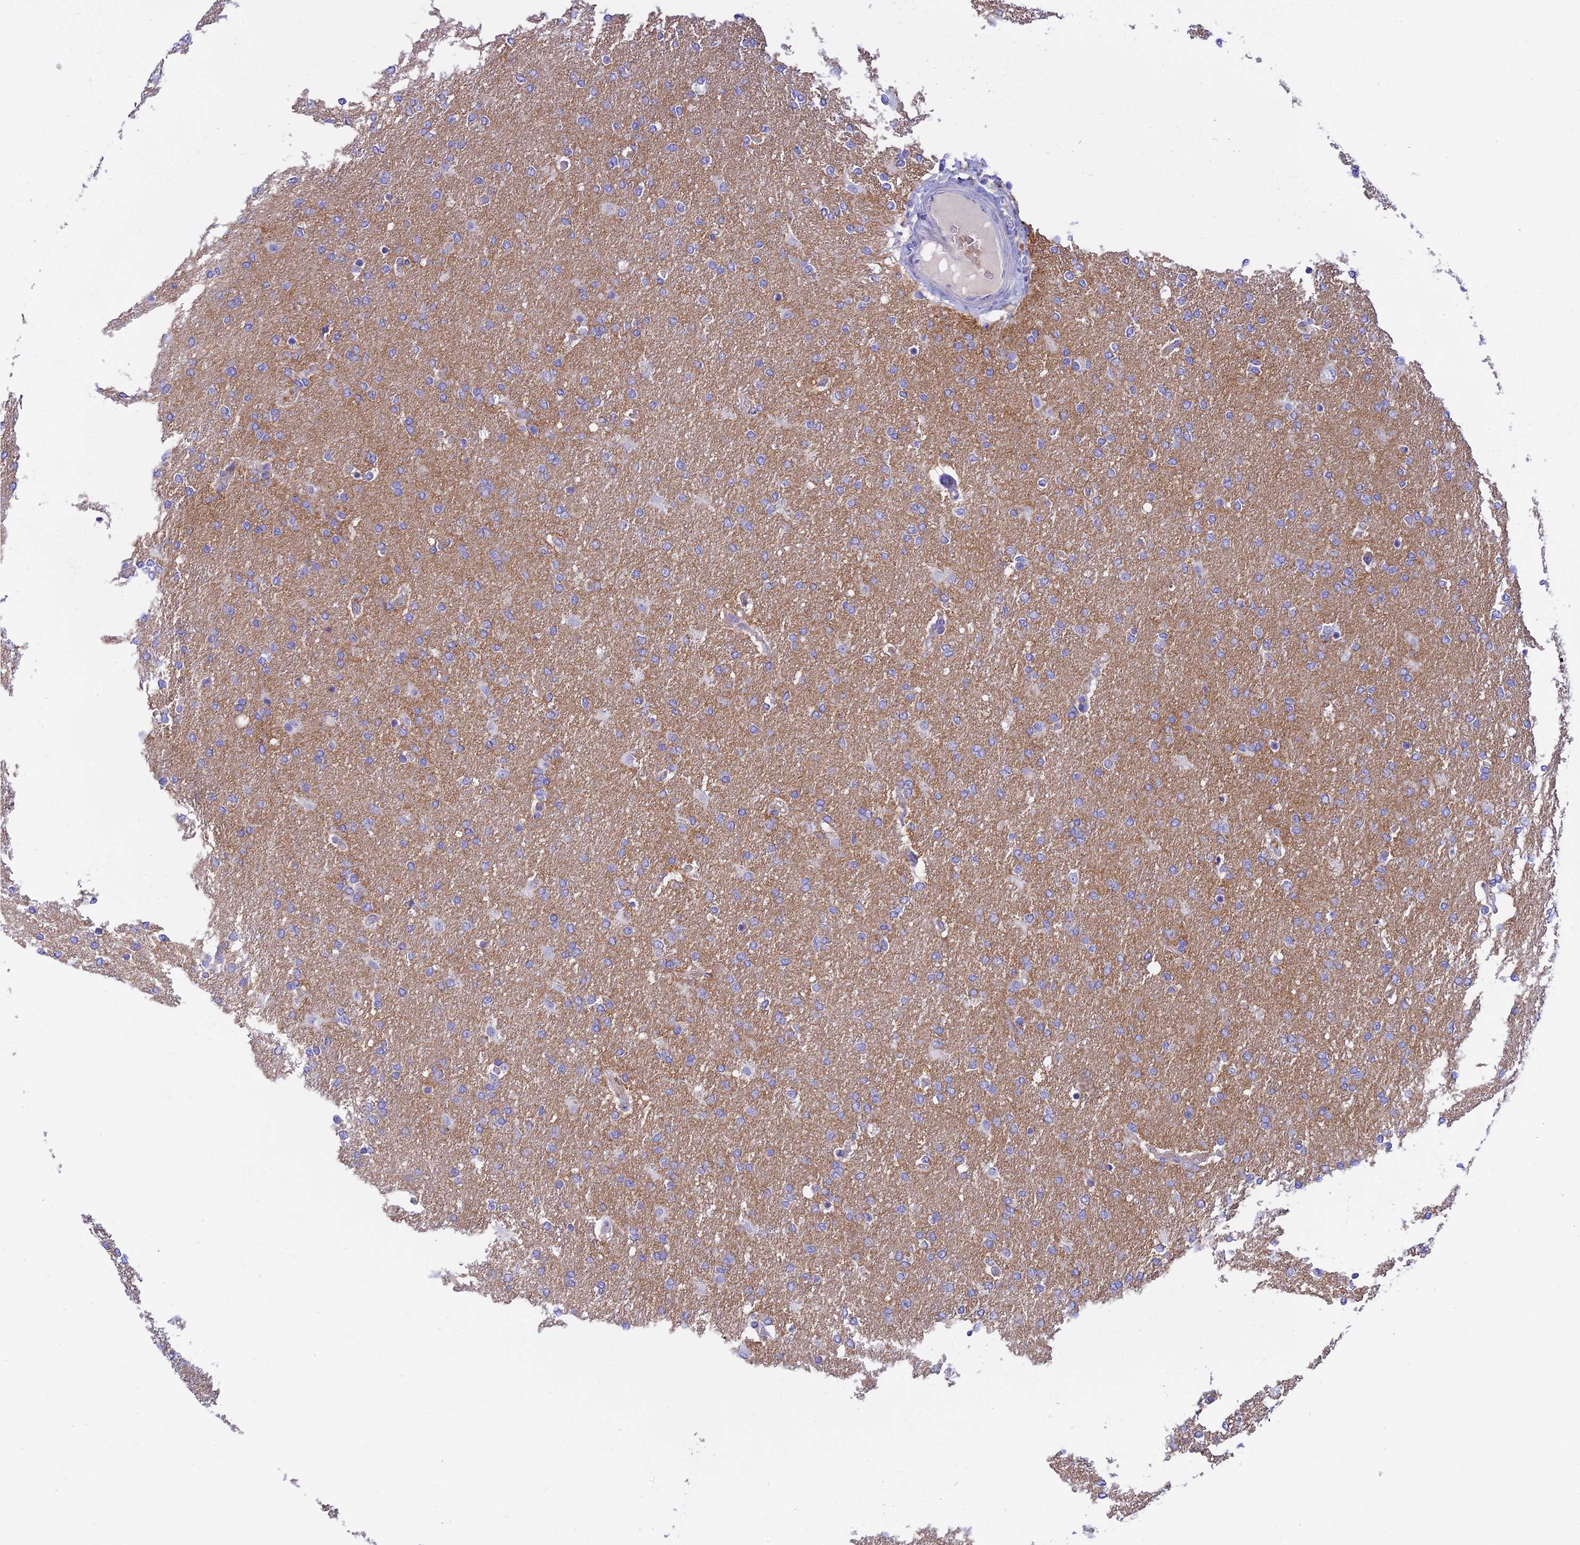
{"staining": {"intensity": "negative", "quantity": "none", "location": "none"}, "tissue": "glioma", "cell_type": "Tumor cells", "image_type": "cancer", "snomed": [{"axis": "morphology", "description": "Glioma, malignant, High grade"}, {"axis": "topography", "description": "Brain"}], "caption": "There is no significant staining in tumor cells of glioma. The staining is performed using DAB brown chromogen with nuclei counter-stained in using hematoxylin.", "gene": "CCDC157", "patient": {"sex": "male", "age": 72}}